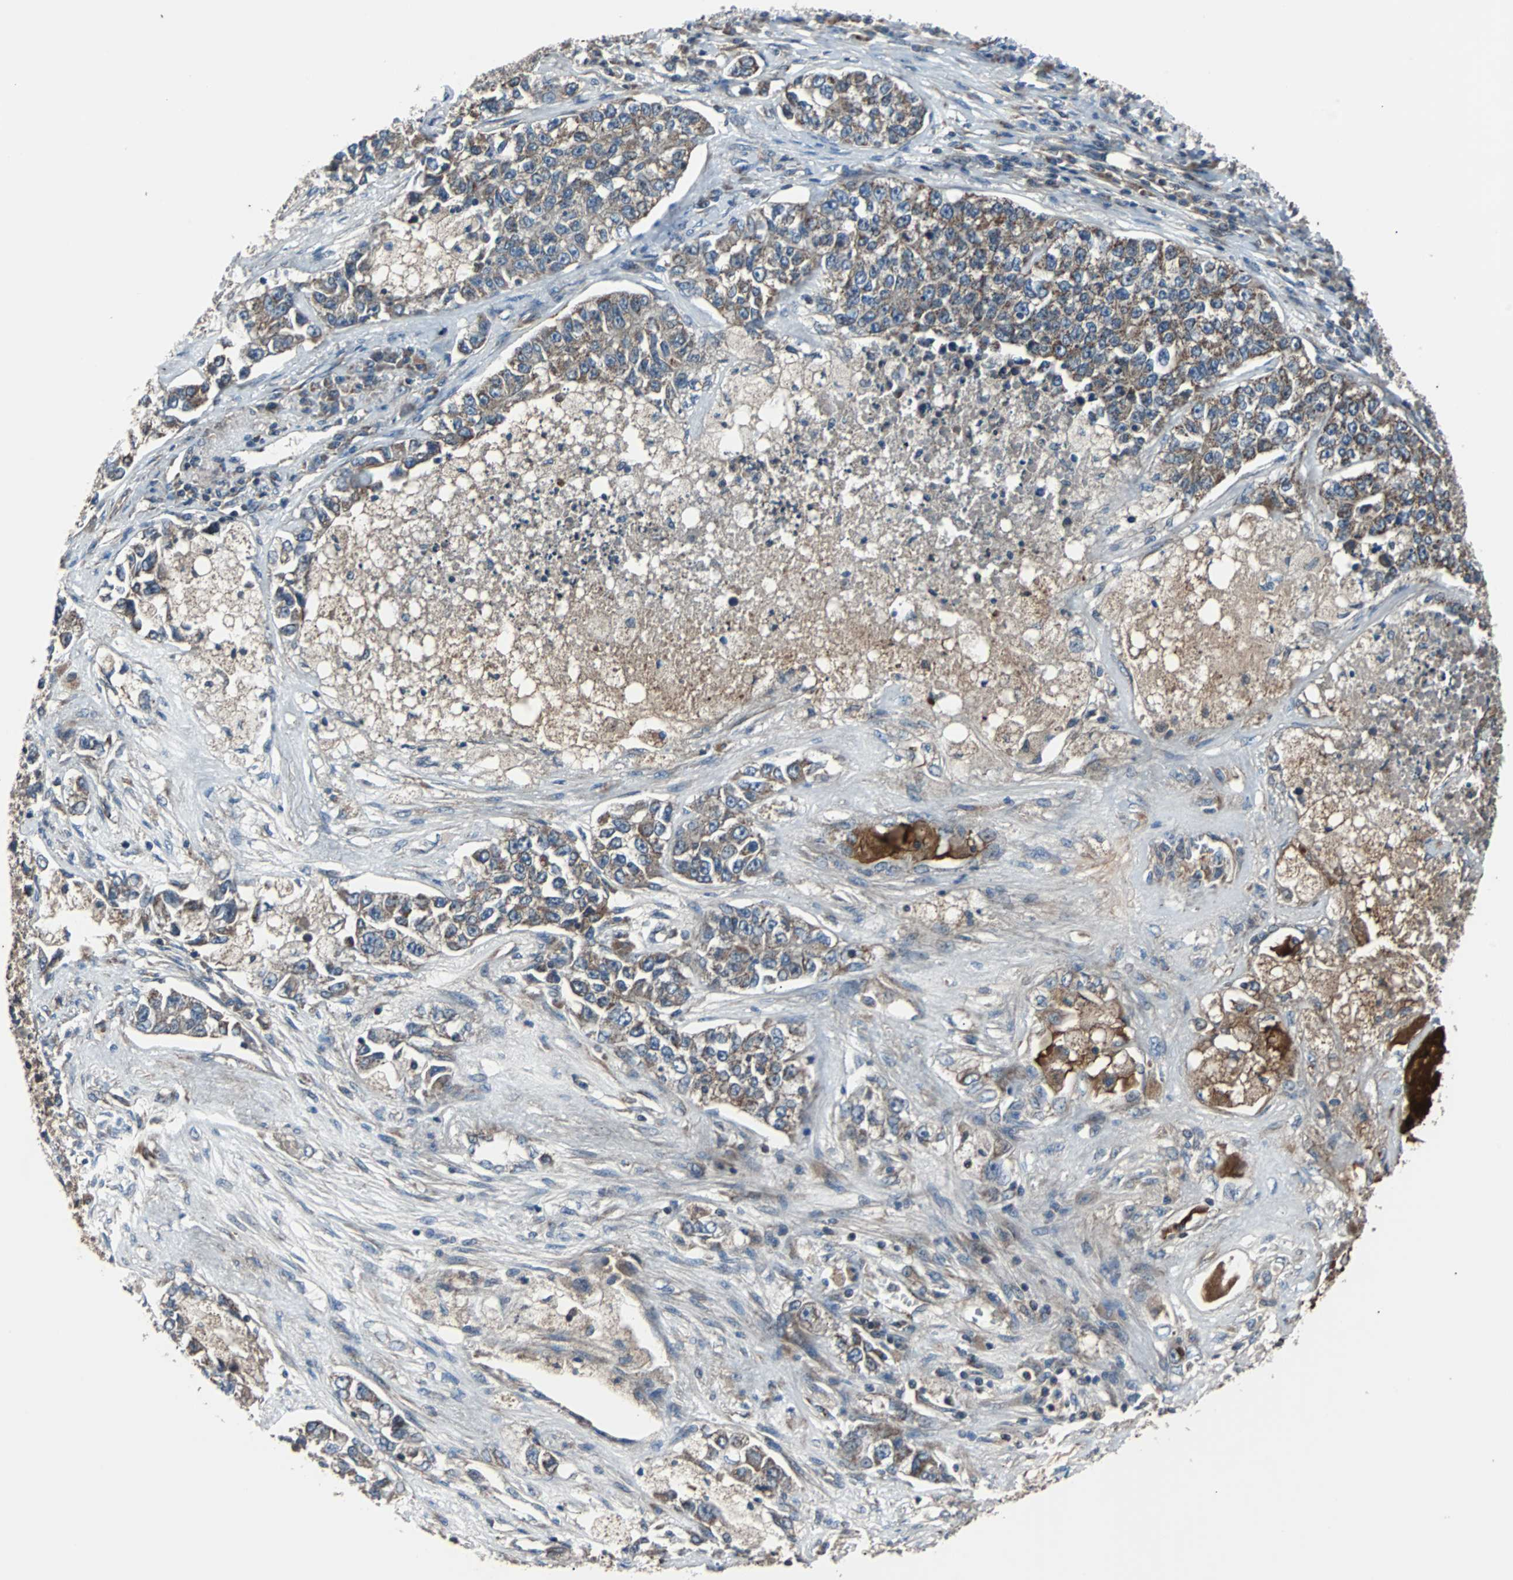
{"staining": {"intensity": "weak", "quantity": ">75%", "location": "cytoplasmic/membranous"}, "tissue": "lung cancer", "cell_type": "Tumor cells", "image_type": "cancer", "snomed": [{"axis": "morphology", "description": "Adenocarcinoma, NOS"}, {"axis": "topography", "description": "Lung"}], "caption": "The image reveals a brown stain indicating the presence of a protein in the cytoplasmic/membranous of tumor cells in lung cancer.", "gene": "ACTR3", "patient": {"sex": "male", "age": 49}}